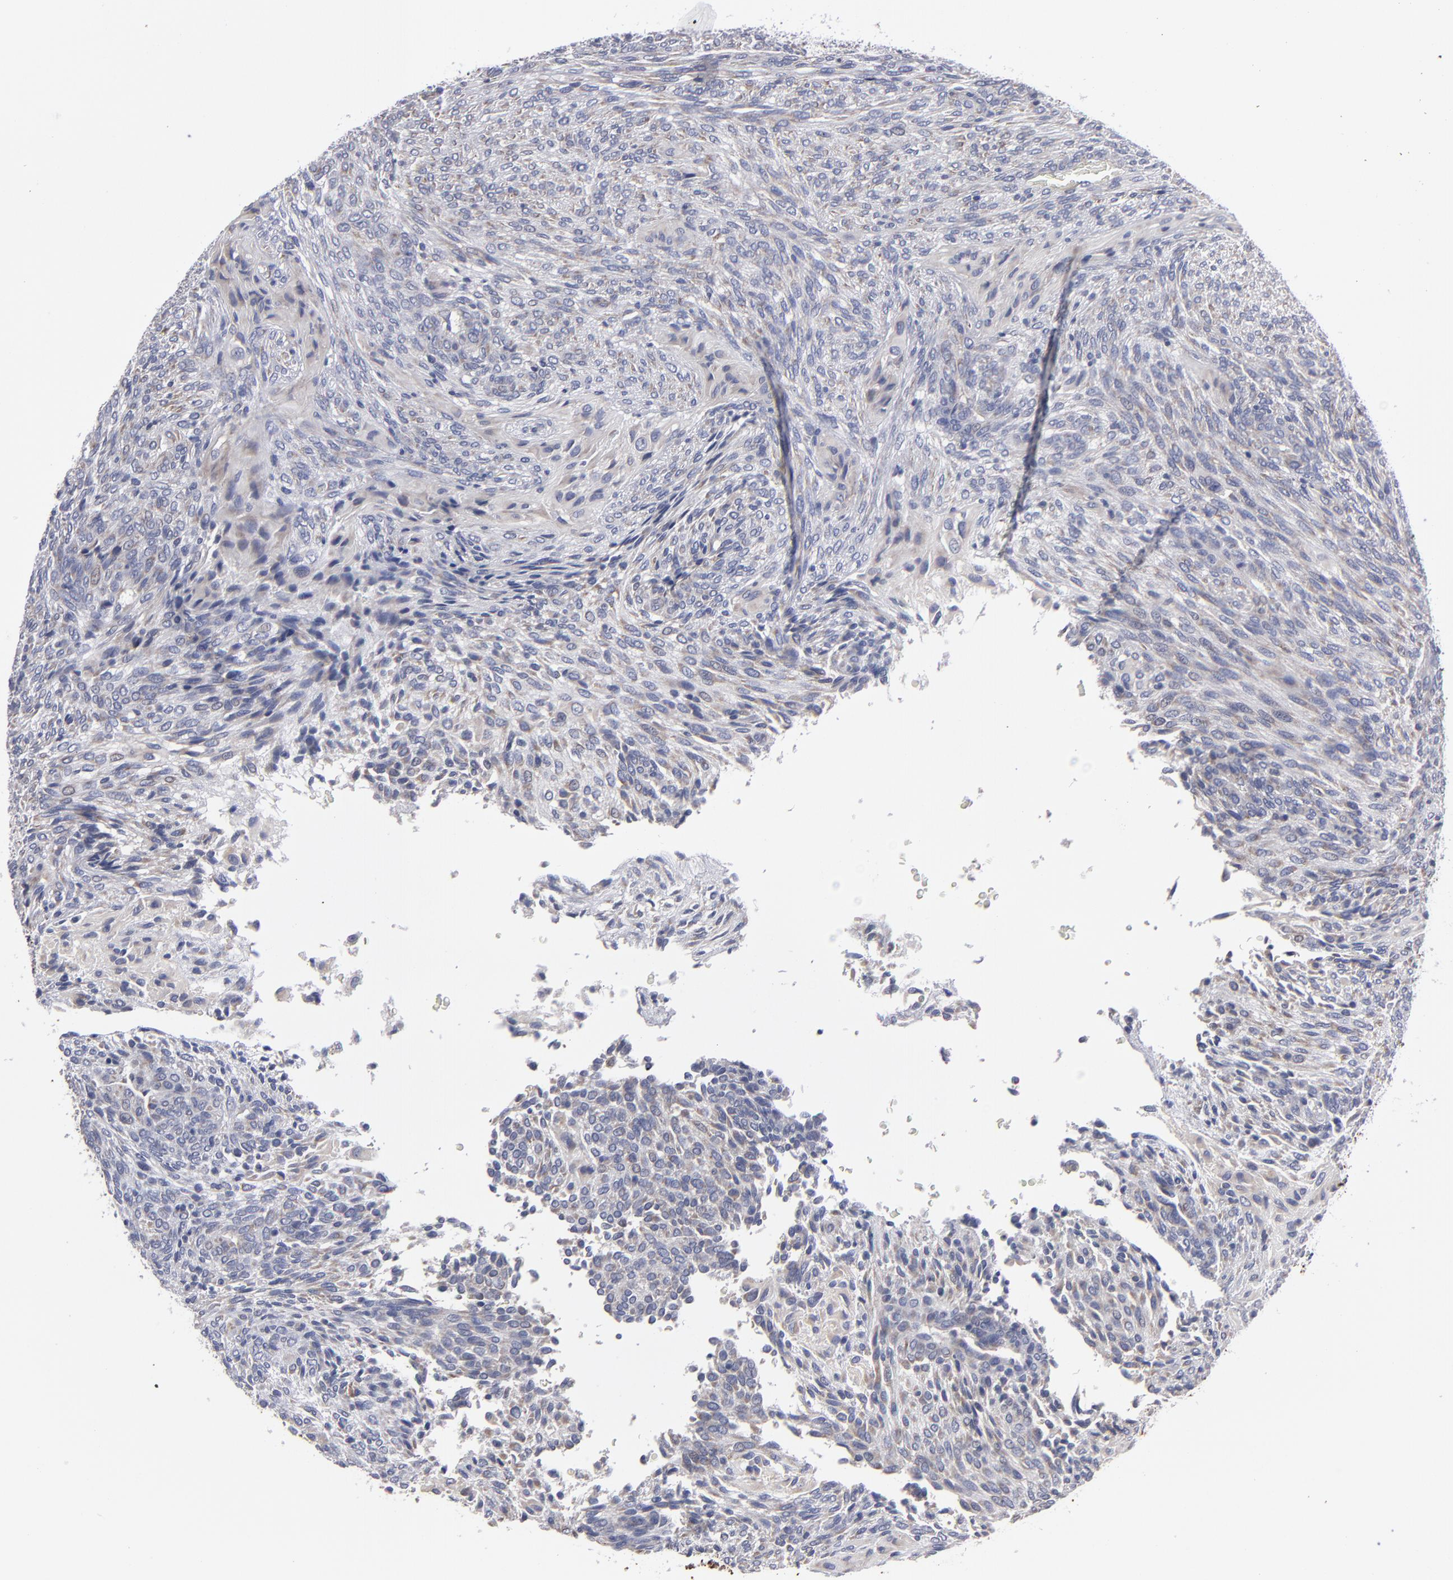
{"staining": {"intensity": "weak", "quantity": ">75%", "location": "cytoplasmic/membranous"}, "tissue": "glioma", "cell_type": "Tumor cells", "image_type": "cancer", "snomed": [{"axis": "morphology", "description": "Glioma, malignant, High grade"}, {"axis": "topography", "description": "Cerebral cortex"}], "caption": "The photomicrograph reveals staining of malignant high-grade glioma, revealing weak cytoplasmic/membranous protein staining (brown color) within tumor cells.", "gene": "CCDC80", "patient": {"sex": "female", "age": 55}}